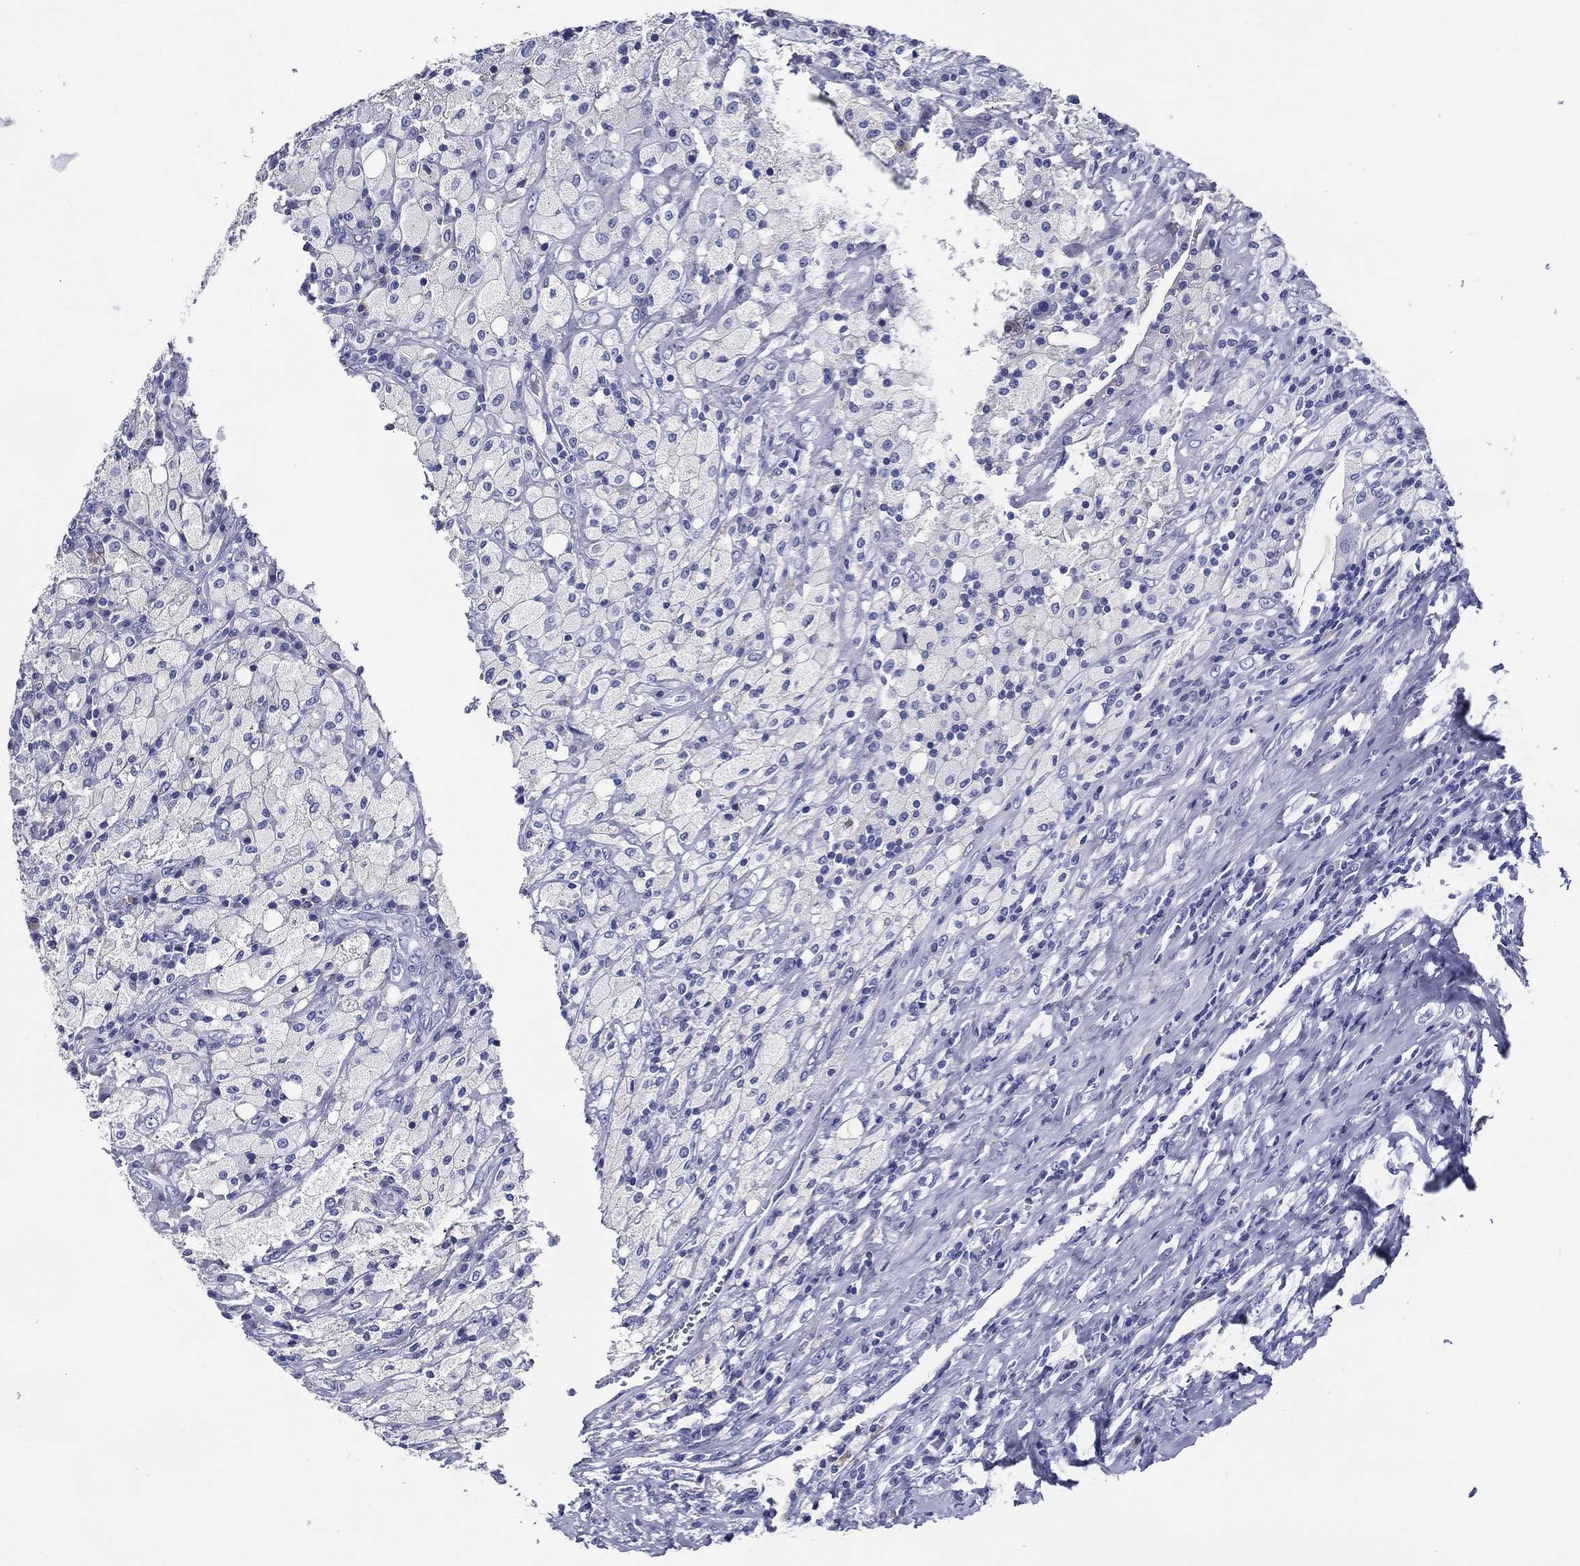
{"staining": {"intensity": "negative", "quantity": "none", "location": "none"}, "tissue": "testis cancer", "cell_type": "Tumor cells", "image_type": "cancer", "snomed": [{"axis": "morphology", "description": "Necrosis, NOS"}, {"axis": "morphology", "description": "Carcinoma, Embryonal, NOS"}, {"axis": "topography", "description": "Testis"}], "caption": "A high-resolution photomicrograph shows immunohistochemistry staining of embryonal carcinoma (testis), which displays no significant expression in tumor cells.", "gene": "ACE2", "patient": {"sex": "male", "age": 19}}